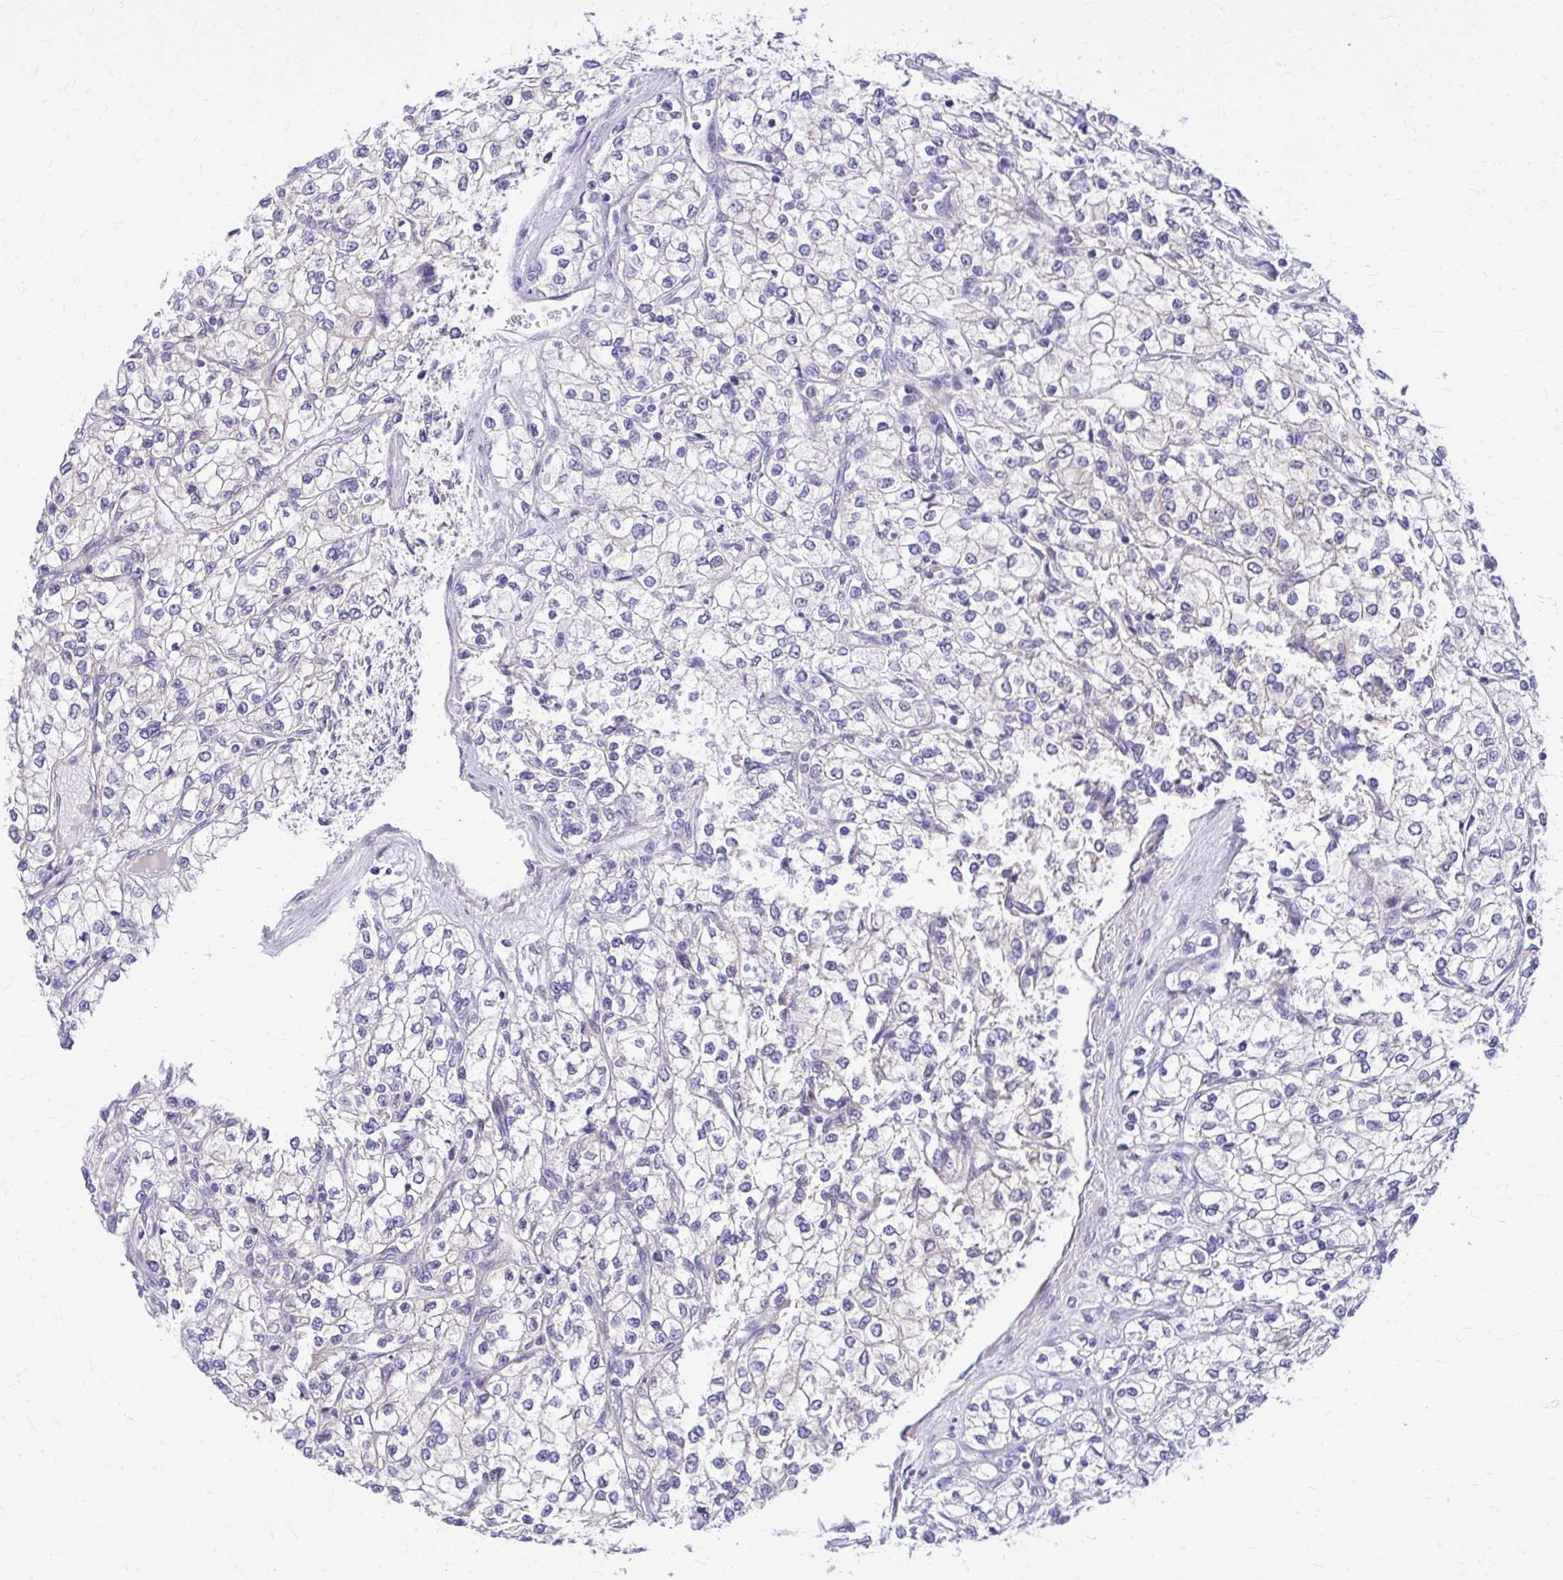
{"staining": {"intensity": "negative", "quantity": "none", "location": "none"}, "tissue": "renal cancer", "cell_type": "Tumor cells", "image_type": "cancer", "snomed": [{"axis": "morphology", "description": "Adenocarcinoma, NOS"}, {"axis": "topography", "description": "Kidney"}], "caption": "Tumor cells are negative for brown protein staining in adenocarcinoma (renal).", "gene": "ADAMTSL1", "patient": {"sex": "male", "age": 80}}